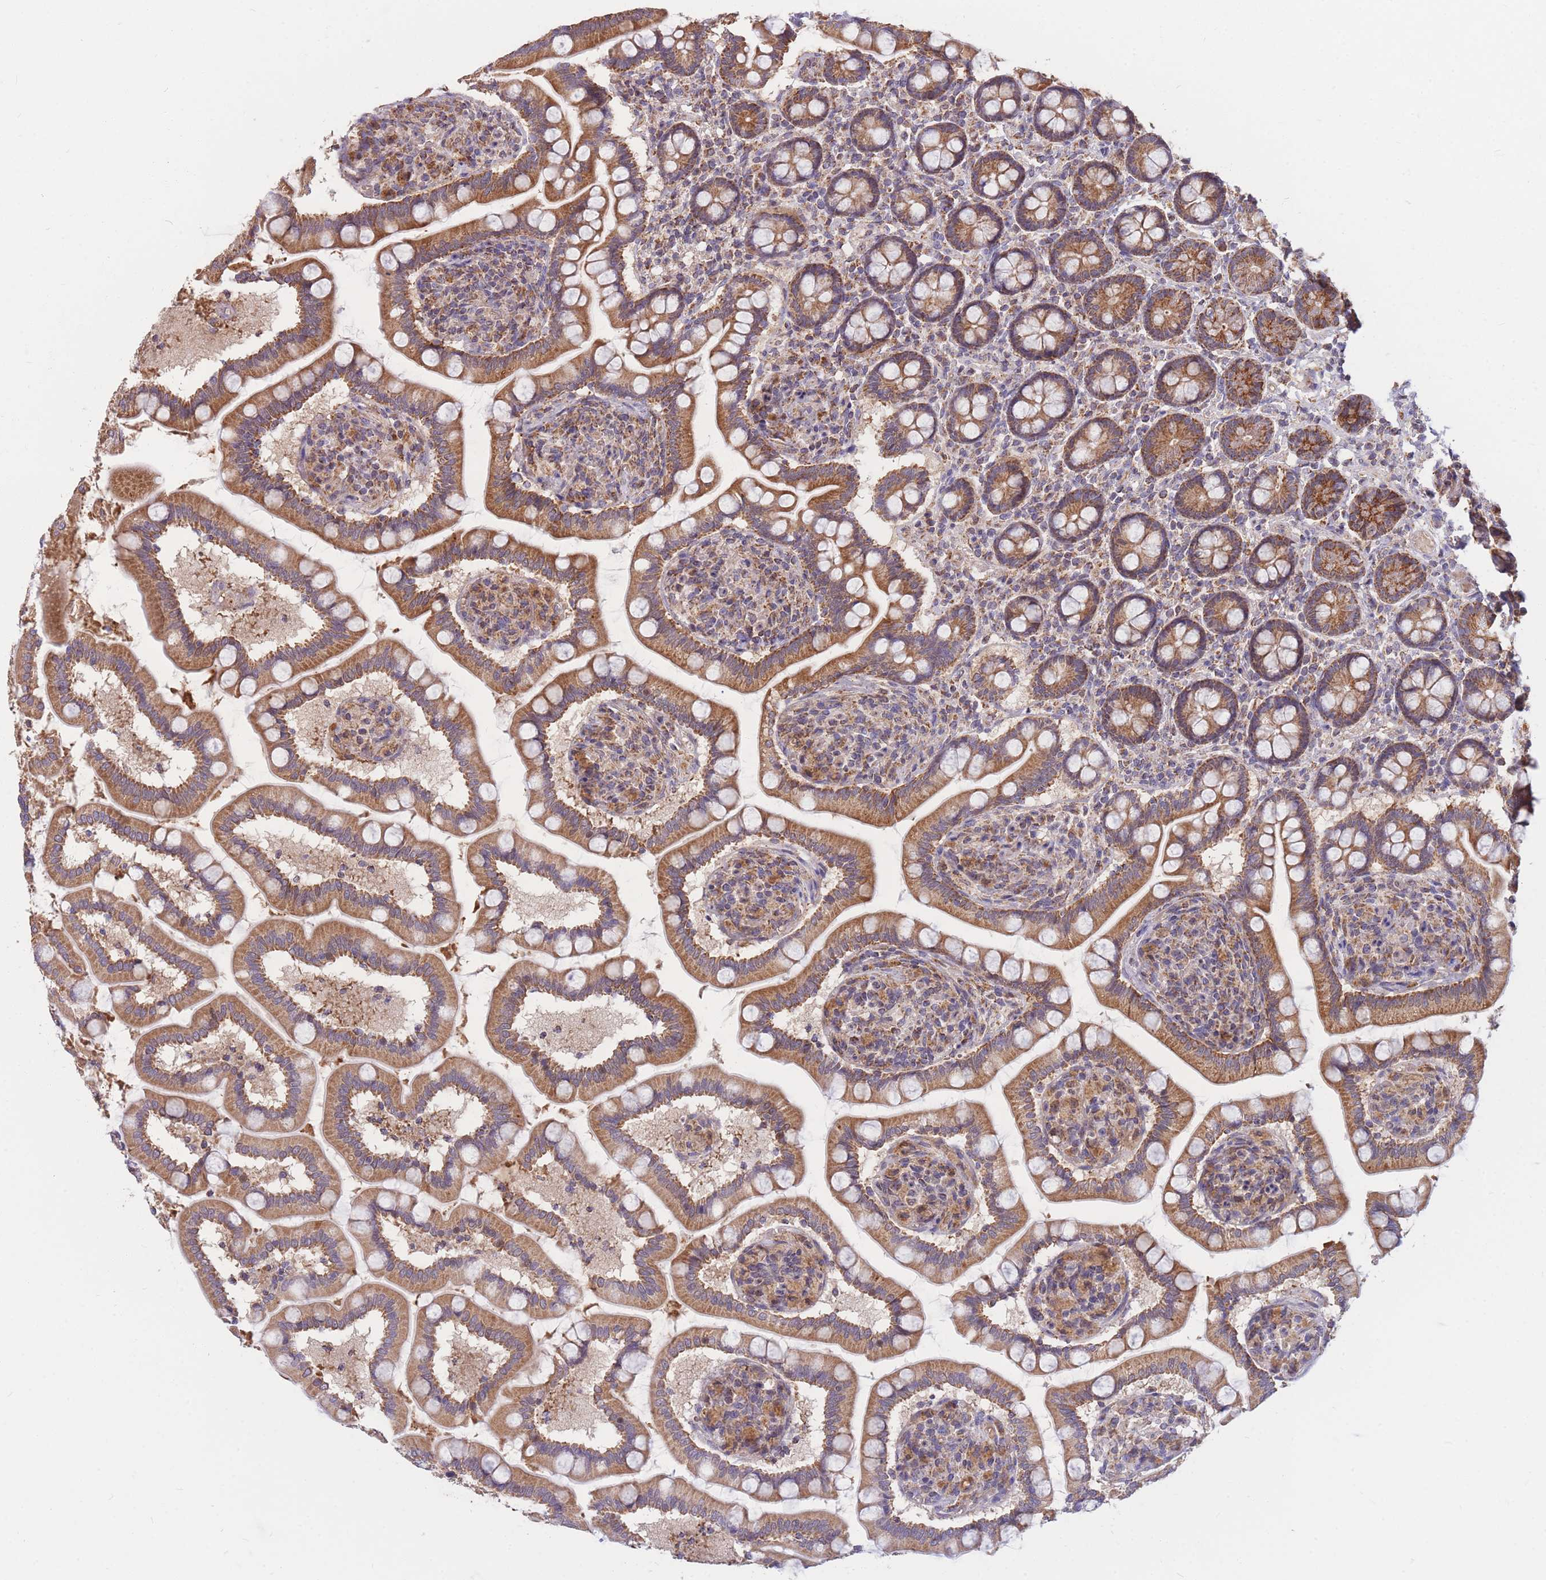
{"staining": {"intensity": "strong", "quantity": ">75%", "location": "cytoplasmic/membranous"}, "tissue": "small intestine", "cell_type": "Glandular cells", "image_type": "normal", "snomed": [{"axis": "morphology", "description": "Normal tissue, NOS"}, {"axis": "topography", "description": "Small intestine"}], "caption": "Protein analysis of unremarkable small intestine shows strong cytoplasmic/membranous expression in about >75% of glandular cells.", "gene": "PTPMT1", "patient": {"sex": "female", "age": 64}}